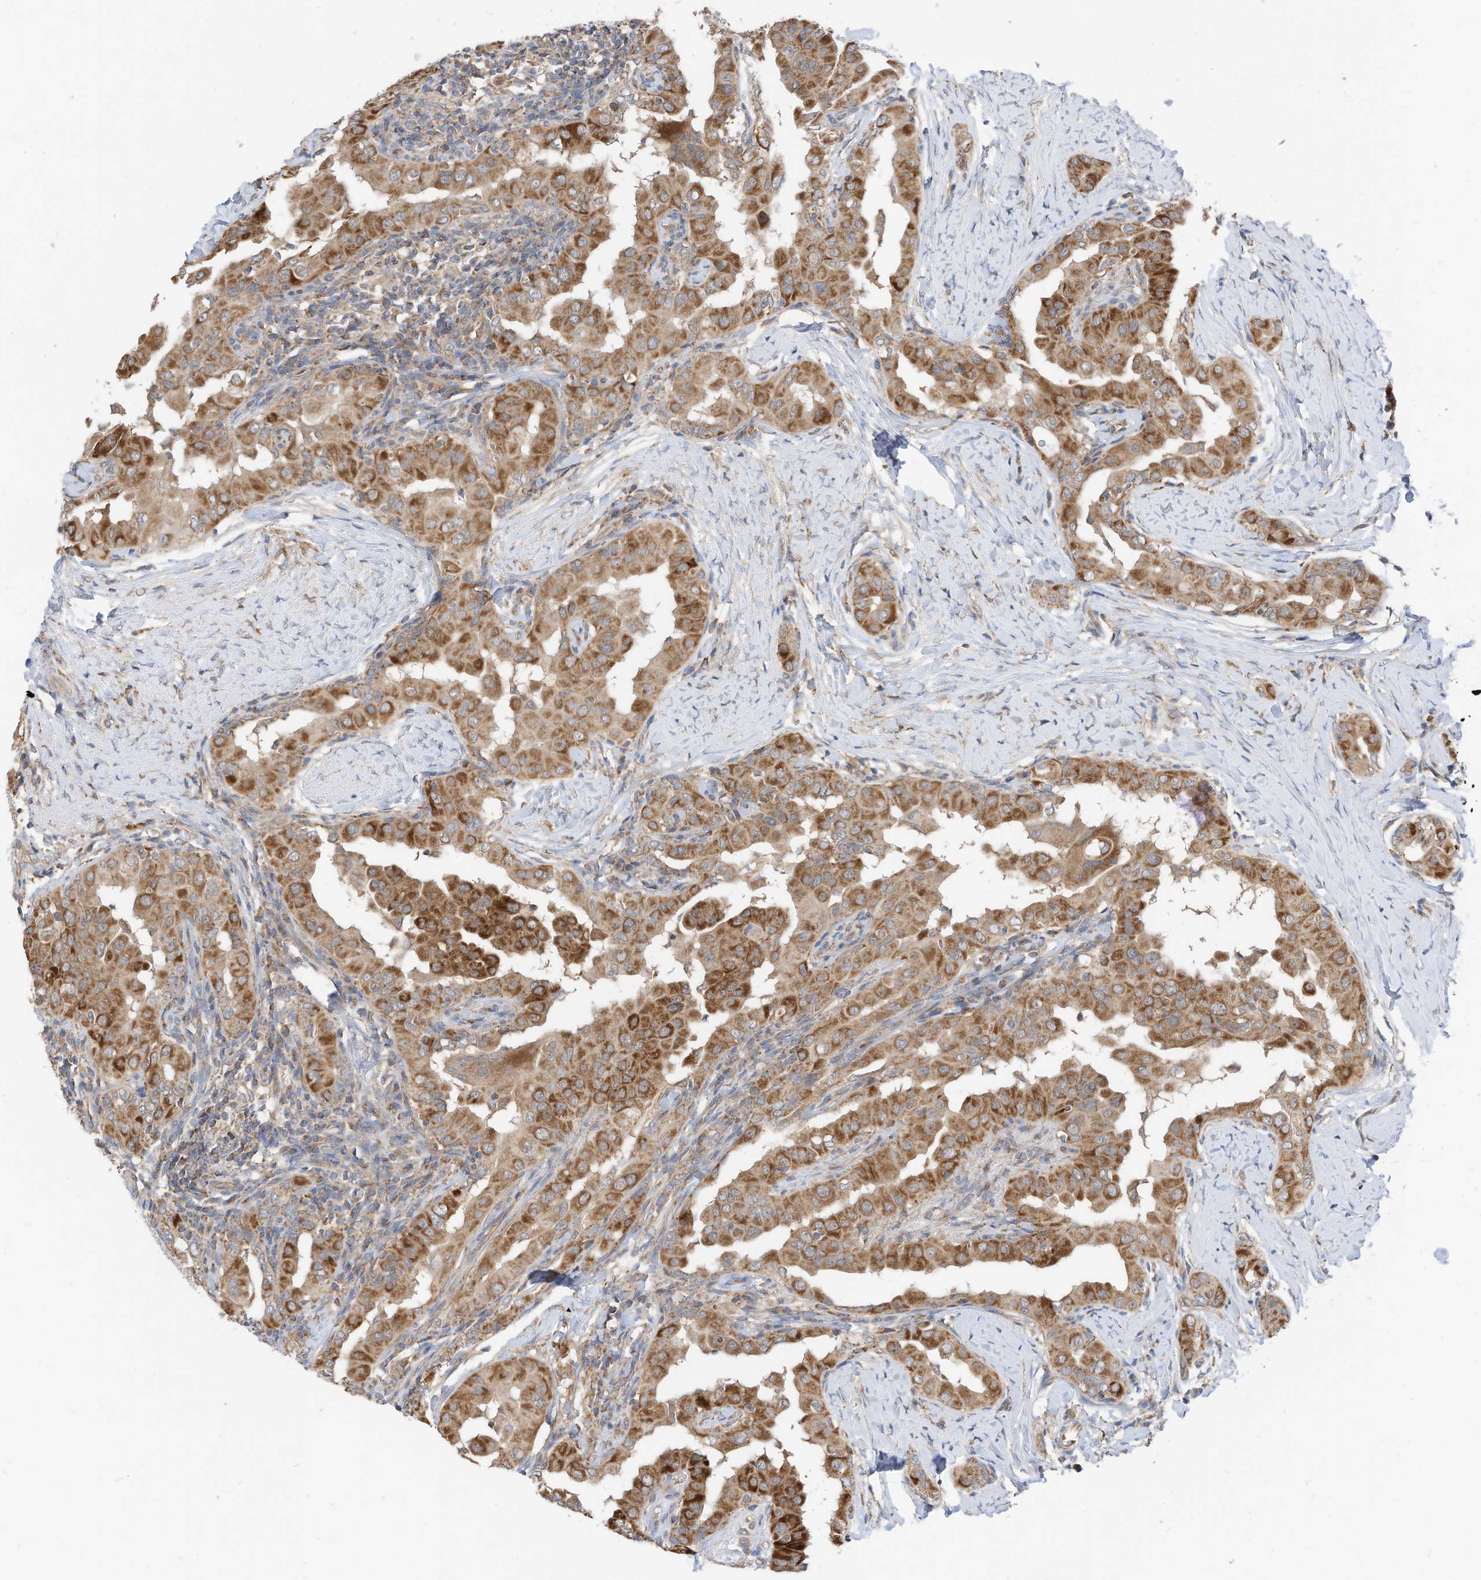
{"staining": {"intensity": "moderate", "quantity": ">75%", "location": "cytoplasmic/membranous"}, "tissue": "thyroid cancer", "cell_type": "Tumor cells", "image_type": "cancer", "snomed": [{"axis": "morphology", "description": "Papillary adenocarcinoma, NOS"}, {"axis": "topography", "description": "Thyroid gland"}], "caption": "Immunohistochemical staining of human thyroid cancer demonstrates medium levels of moderate cytoplasmic/membranous protein staining in about >75% of tumor cells. (Stains: DAB in brown, nuclei in blue, Microscopy: brightfield microscopy at high magnification).", "gene": "METTL6", "patient": {"sex": "male", "age": 33}}